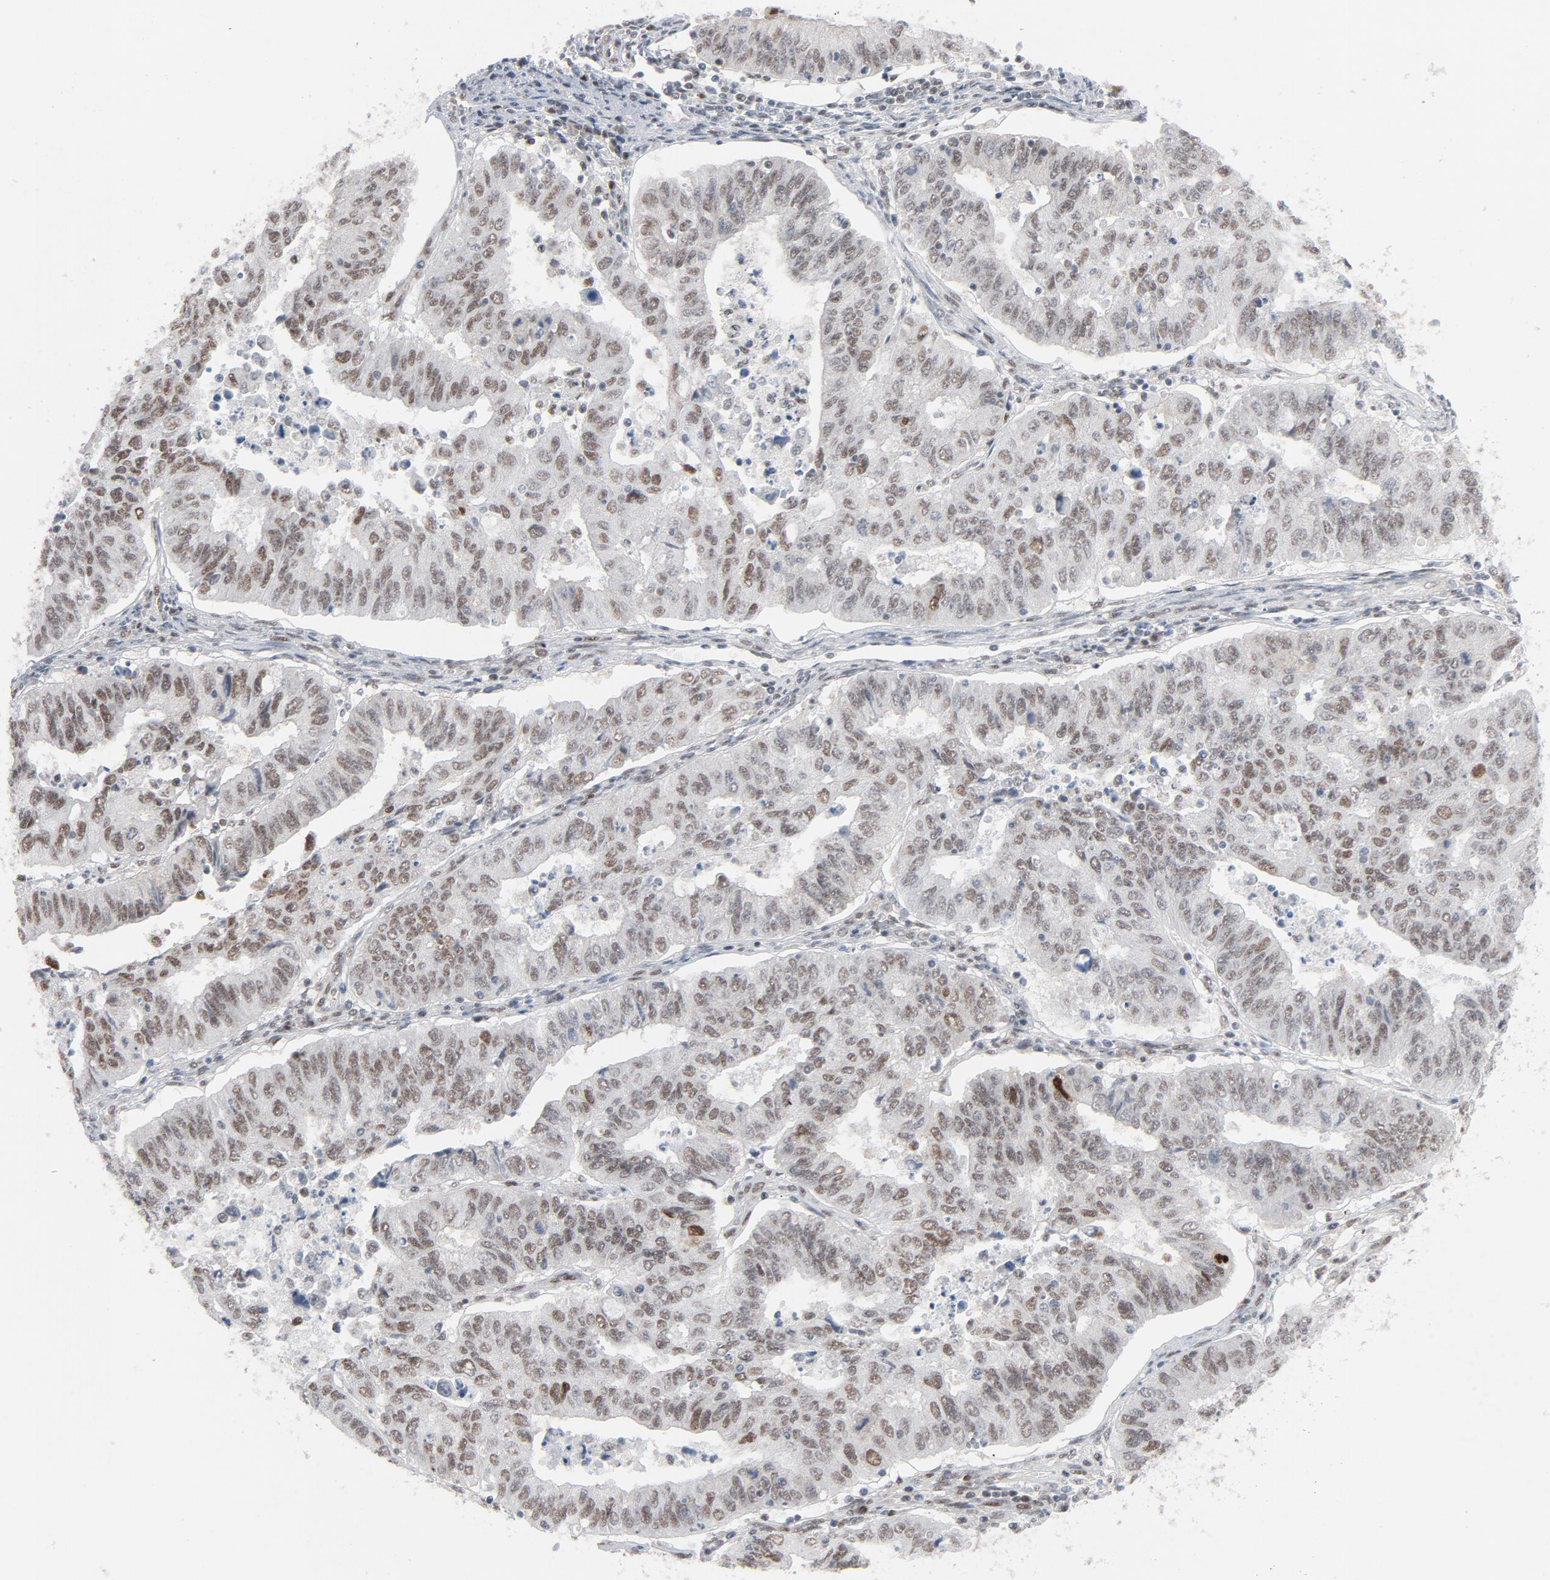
{"staining": {"intensity": "moderate", "quantity": ">75%", "location": "nuclear"}, "tissue": "endometrial cancer", "cell_type": "Tumor cells", "image_type": "cancer", "snomed": [{"axis": "morphology", "description": "Adenocarcinoma, NOS"}, {"axis": "topography", "description": "Endometrium"}], "caption": "Immunohistochemical staining of human endometrial adenocarcinoma shows moderate nuclear protein expression in approximately >75% of tumor cells.", "gene": "JMJD6", "patient": {"sex": "female", "age": 42}}